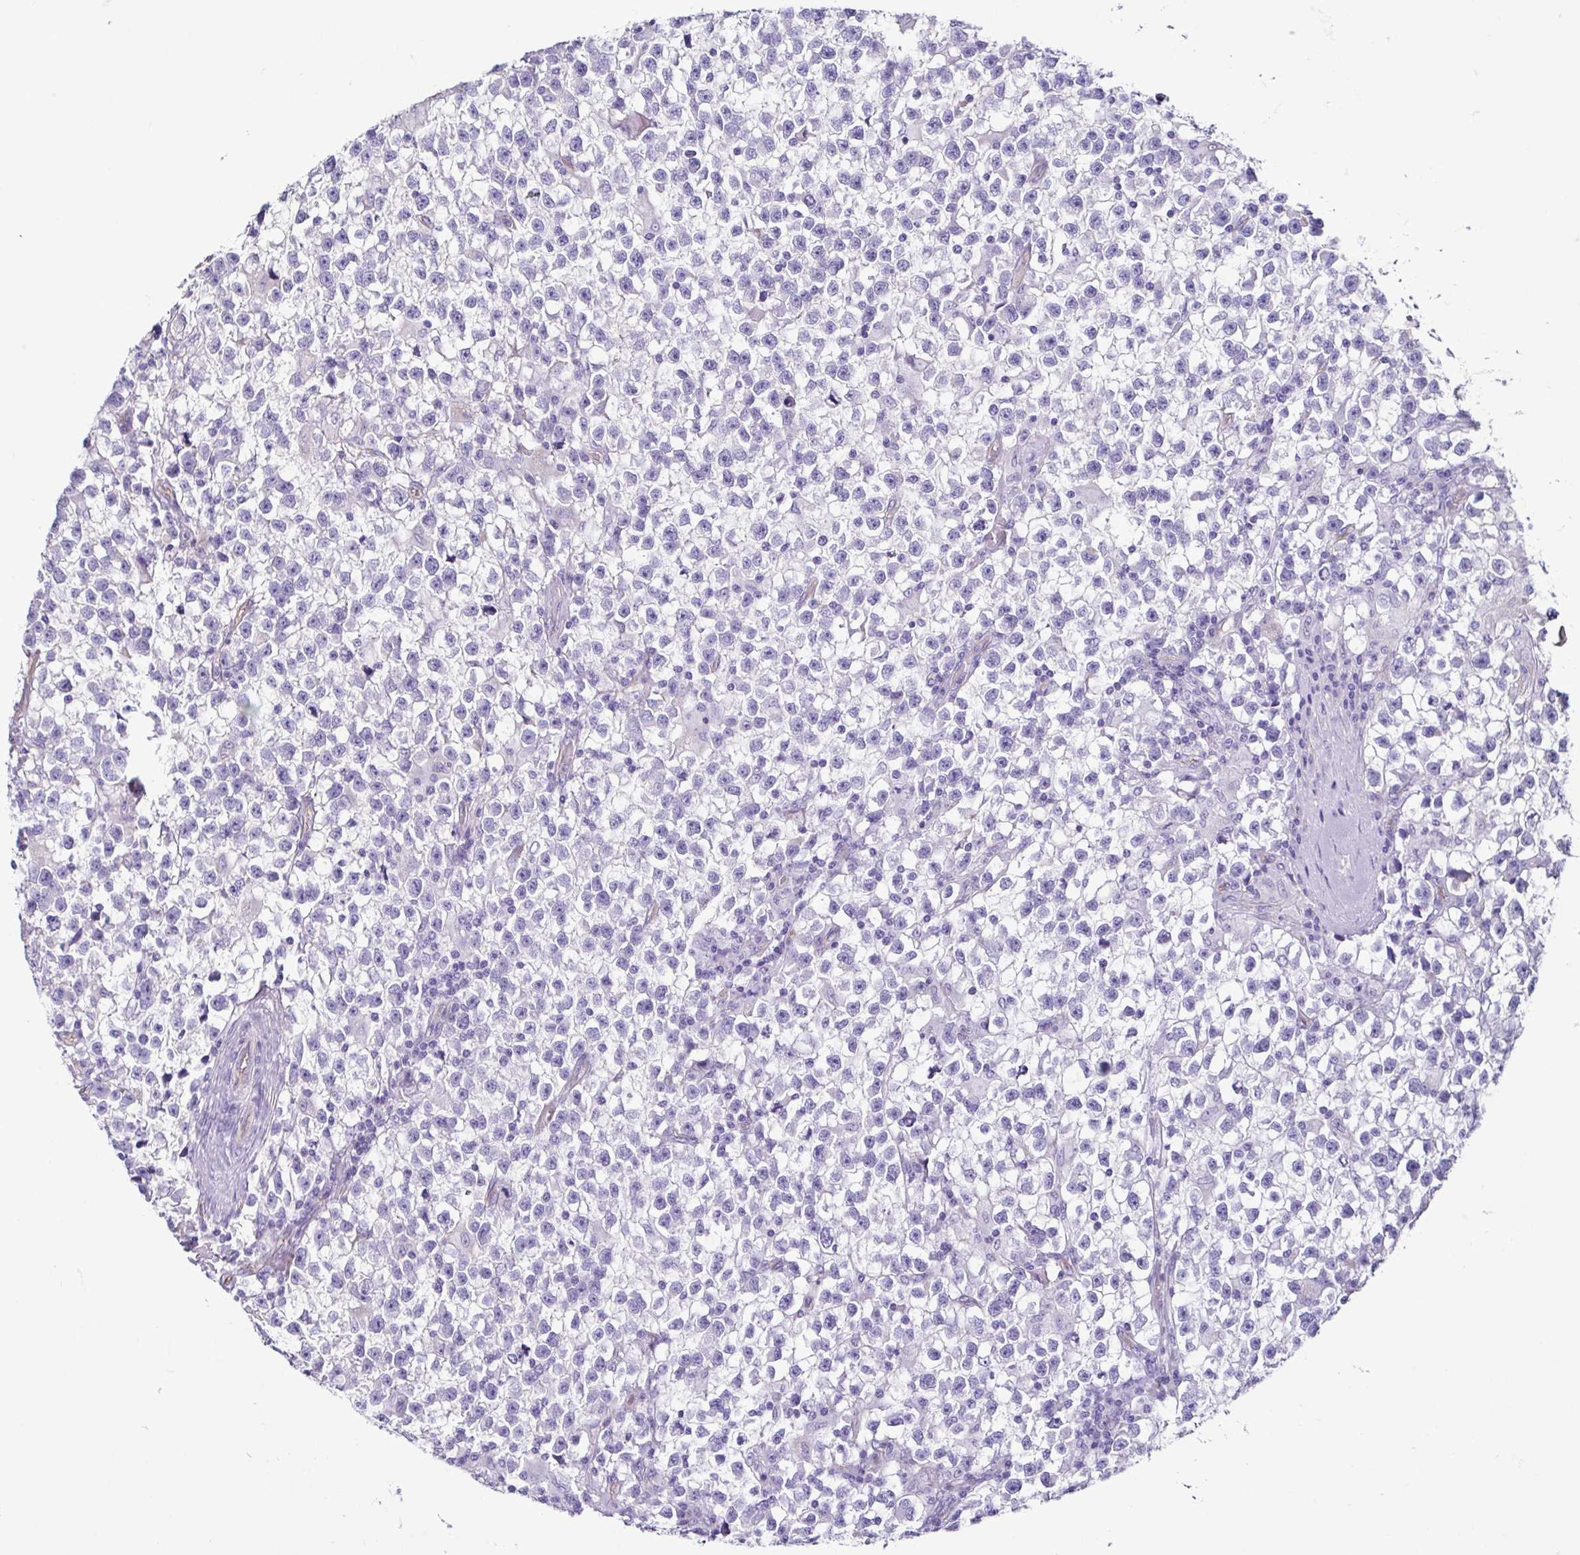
{"staining": {"intensity": "negative", "quantity": "none", "location": "none"}, "tissue": "testis cancer", "cell_type": "Tumor cells", "image_type": "cancer", "snomed": [{"axis": "morphology", "description": "Seminoma, NOS"}, {"axis": "topography", "description": "Testis"}], "caption": "An image of testis cancer stained for a protein shows no brown staining in tumor cells.", "gene": "CASP14", "patient": {"sex": "male", "age": 31}}